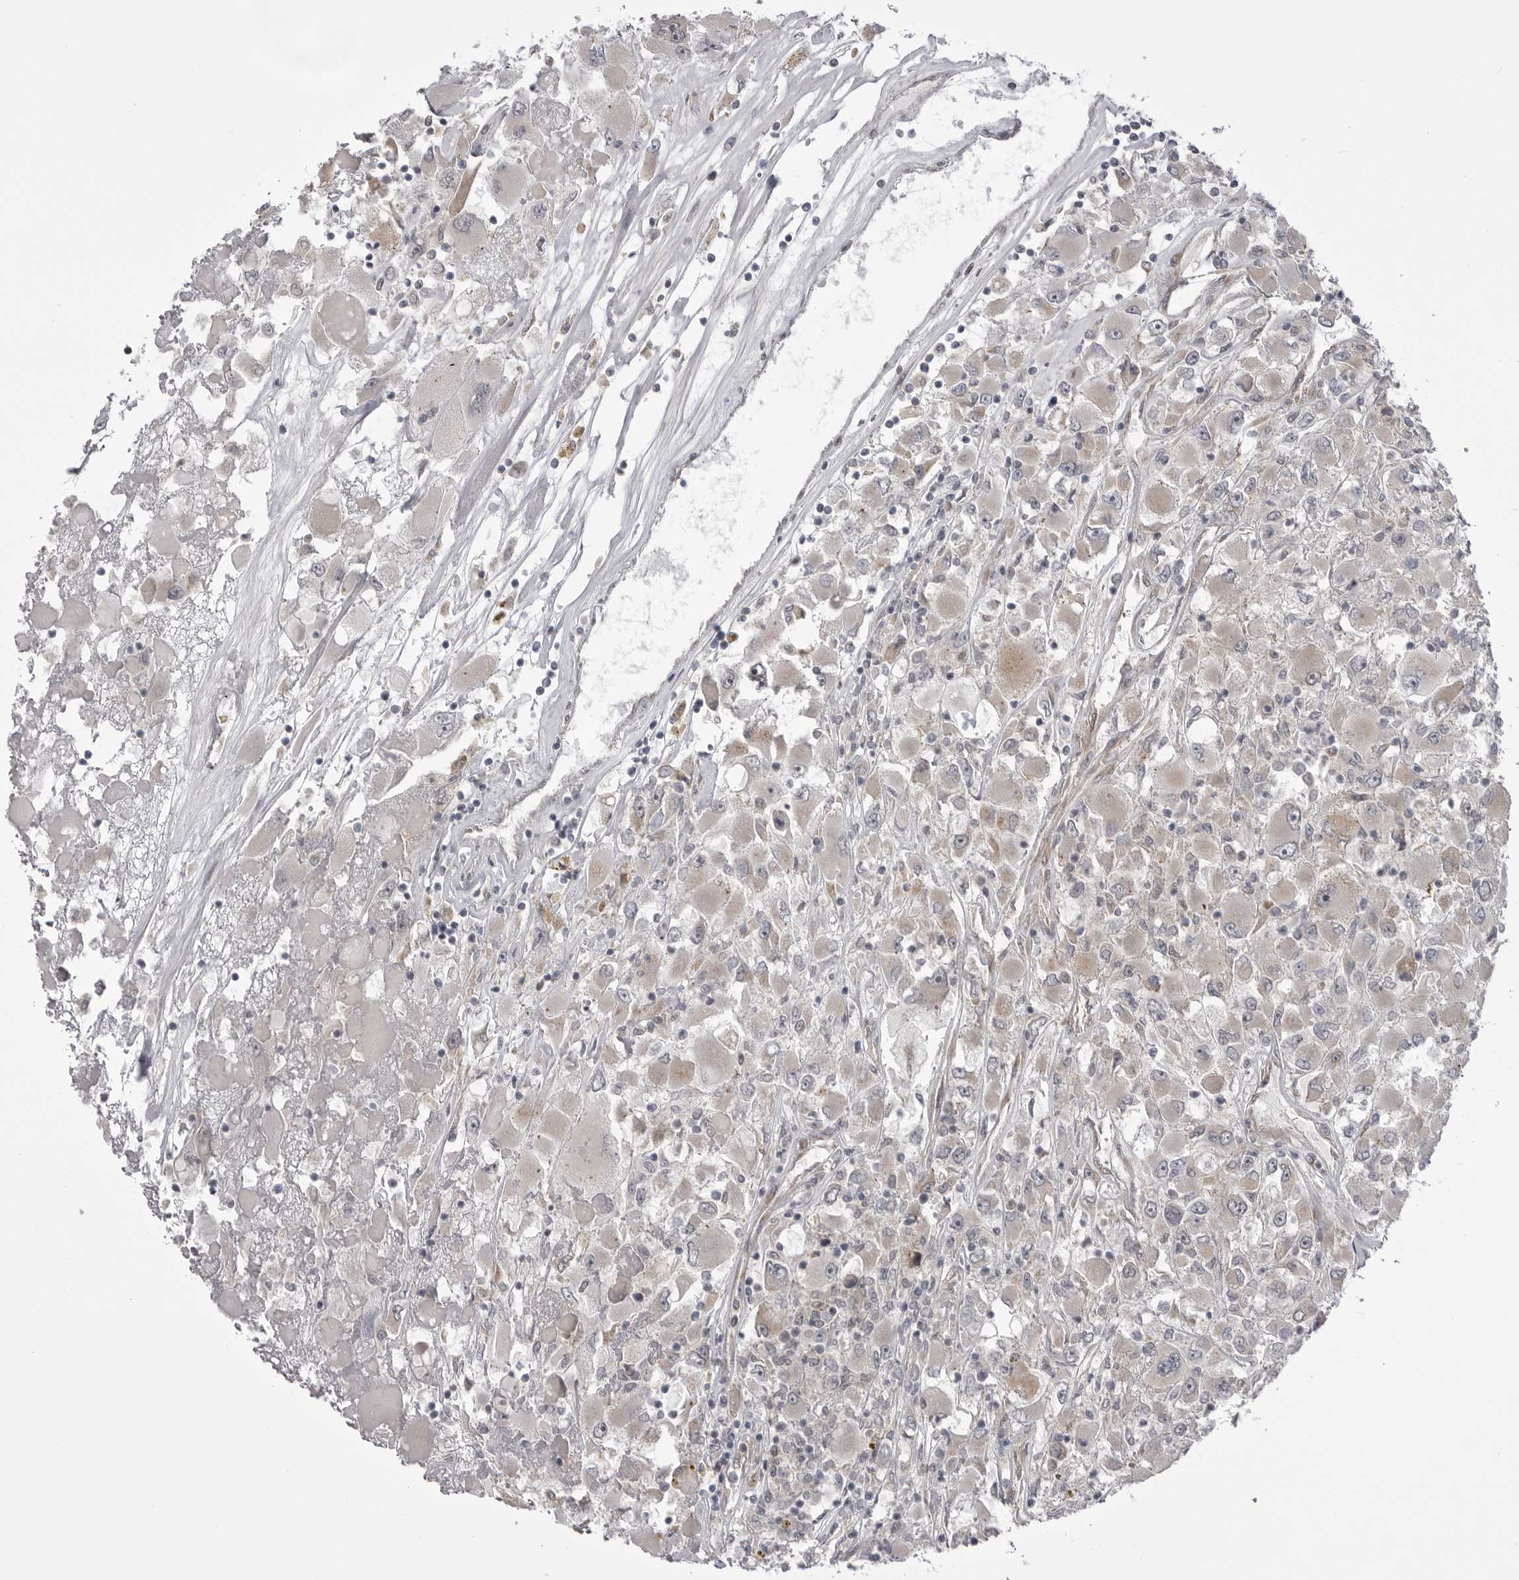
{"staining": {"intensity": "negative", "quantity": "none", "location": "none"}, "tissue": "renal cancer", "cell_type": "Tumor cells", "image_type": "cancer", "snomed": [{"axis": "morphology", "description": "Adenocarcinoma, NOS"}, {"axis": "topography", "description": "Kidney"}], "caption": "Immunohistochemistry (IHC) of human renal adenocarcinoma displays no staining in tumor cells. (DAB (3,3'-diaminobenzidine) IHC with hematoxylin counter stain).", "gene": "PDCL", "patient": {"sex": "female", "age": 52}}